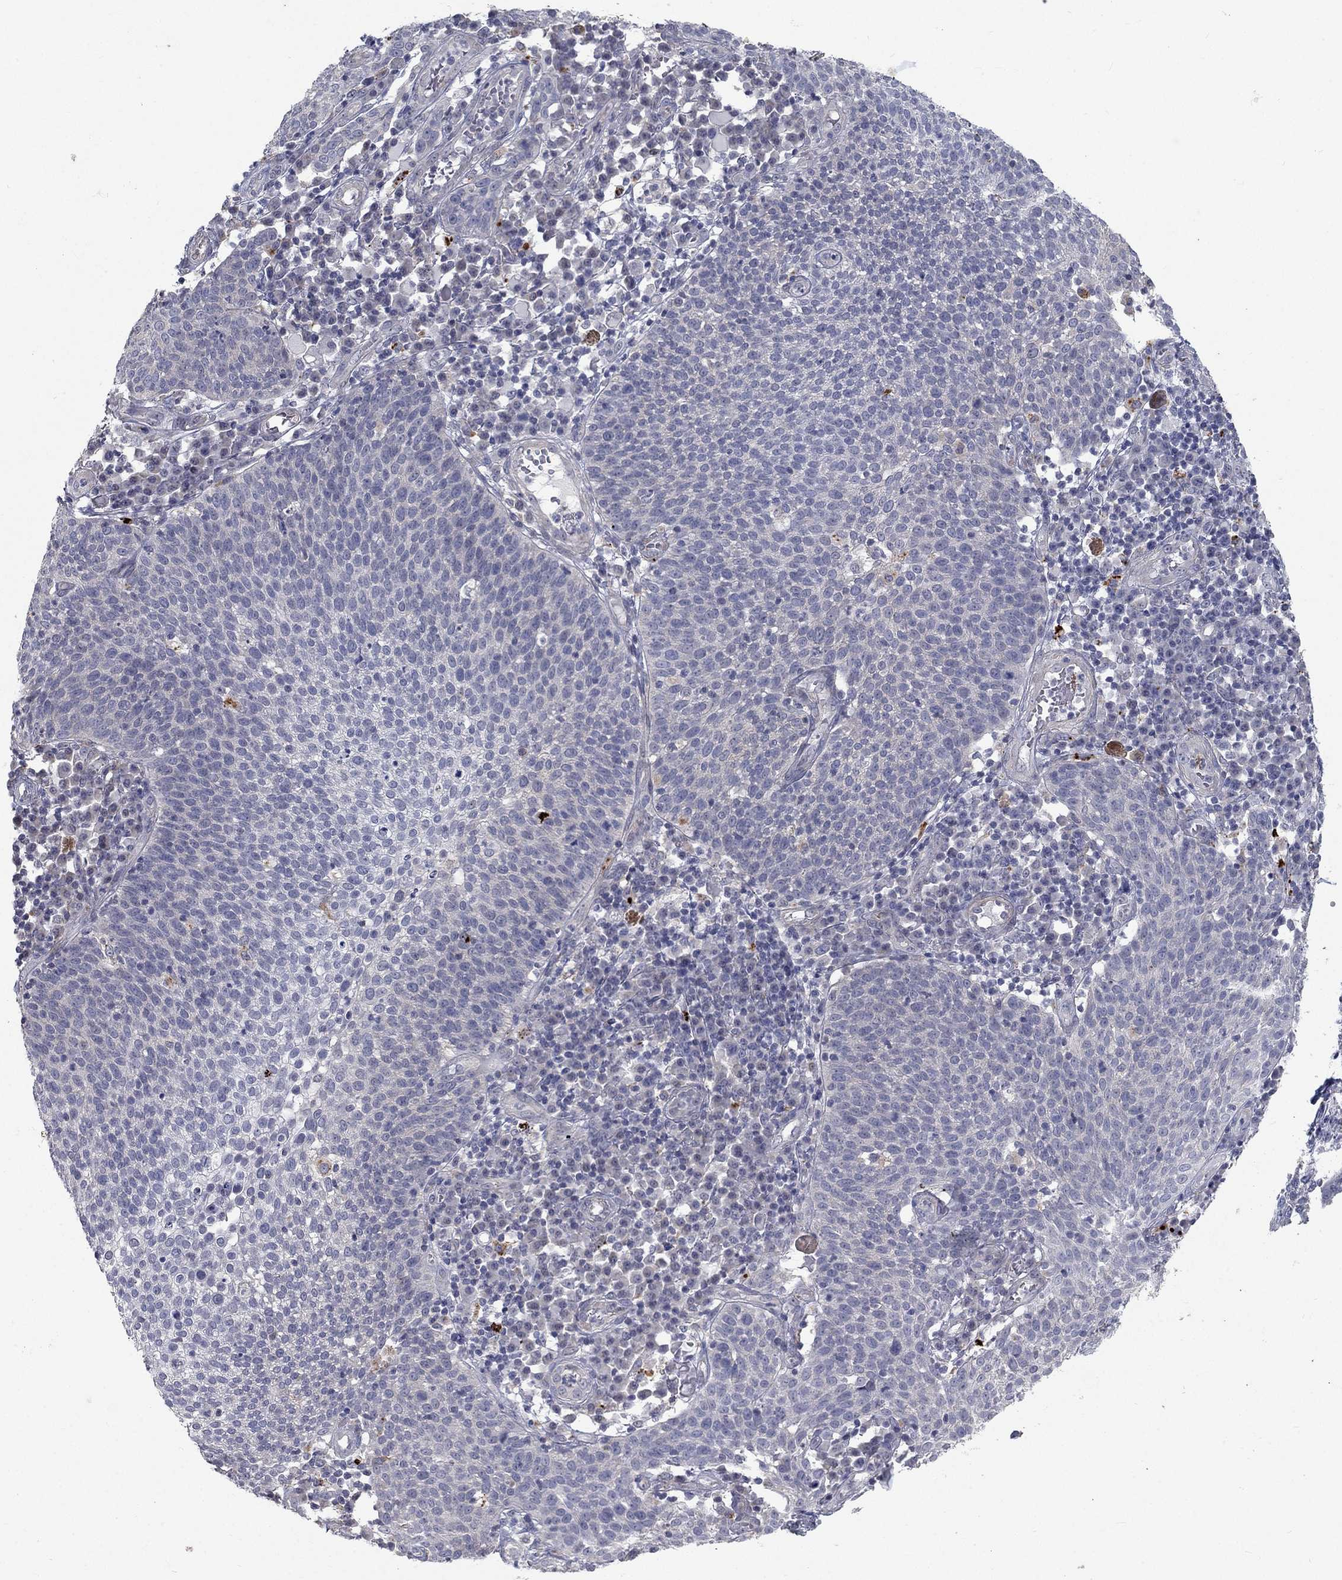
{"staining": {"intensity": "negative", "quantity": "none", "location": "none"}, "tissue": "cervical cancer", "cell_type": "Tumor cells", "image_type": "cancer", "snomed": [{"axis": "morphology", "description": "Squamous cell carcinoma, NOS"}, {"axis": "topography", "description": "Cervix"}], "caption": "A histopathology image of human cervical cancer (squamous cell carcinoma) is negative for staining in tumor cells.", "gene": "MTSS2", "patient": {"sex": "female", "age": 34}}